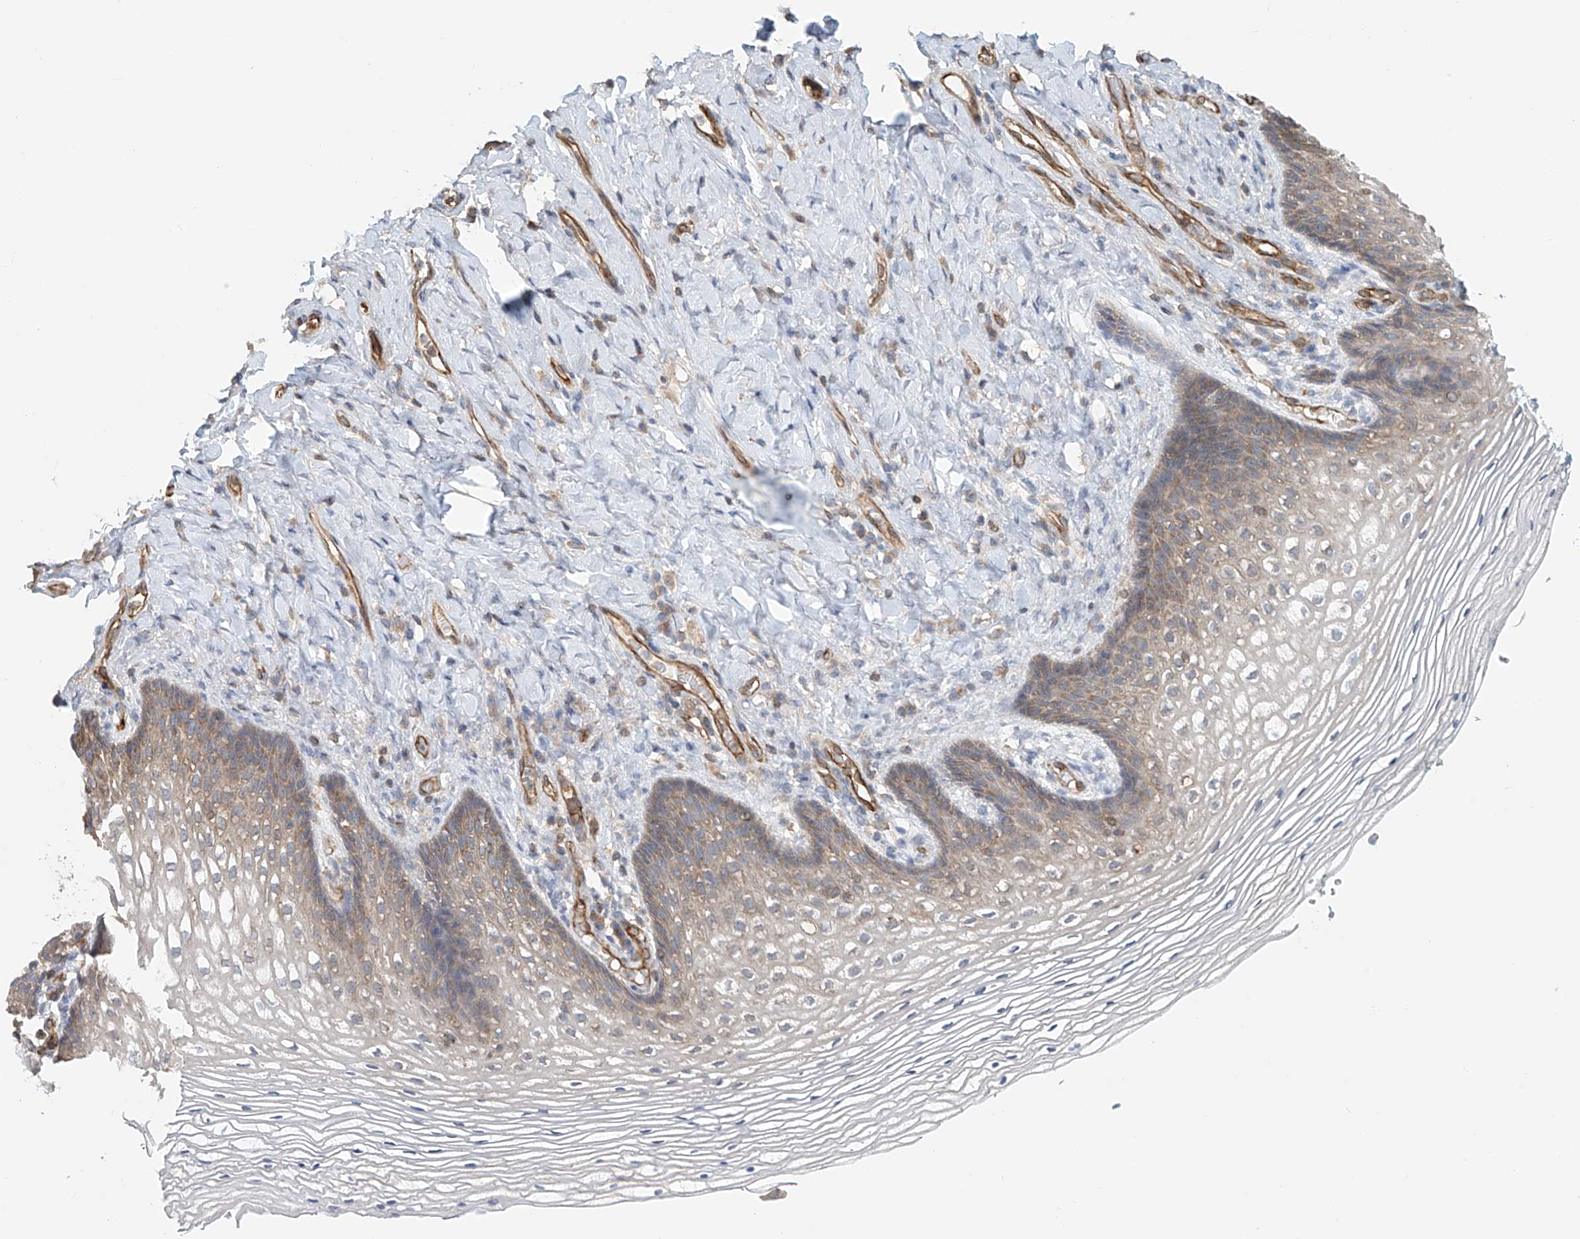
{"staining": {"intensity": "weak", "quantity": "25%-75%", "location": "cytoplasmic/membranous"}, "tissue": "vagina", "cell_type": "Squamous epithelial cells", "image_type": "normal", "snomed": [{"axis": "morphology", "description": "Normal tissue, NOS"}, {"axis": "topography", "description": "Vagina"}], "caption": "A high-resolution micrograph shows immunohistochemistry (IHC) staining of normal vagina, which reveals weak cytoplasmic/membranous staining in approximately 25%-75% of squamous epithelial cells. (DAB (3,3'-diaminobenzidine) = brown stain, brightfield microscopy at high magnification).", "gene": "FRYL", "patient": {"sex": "female", "age": 60}}